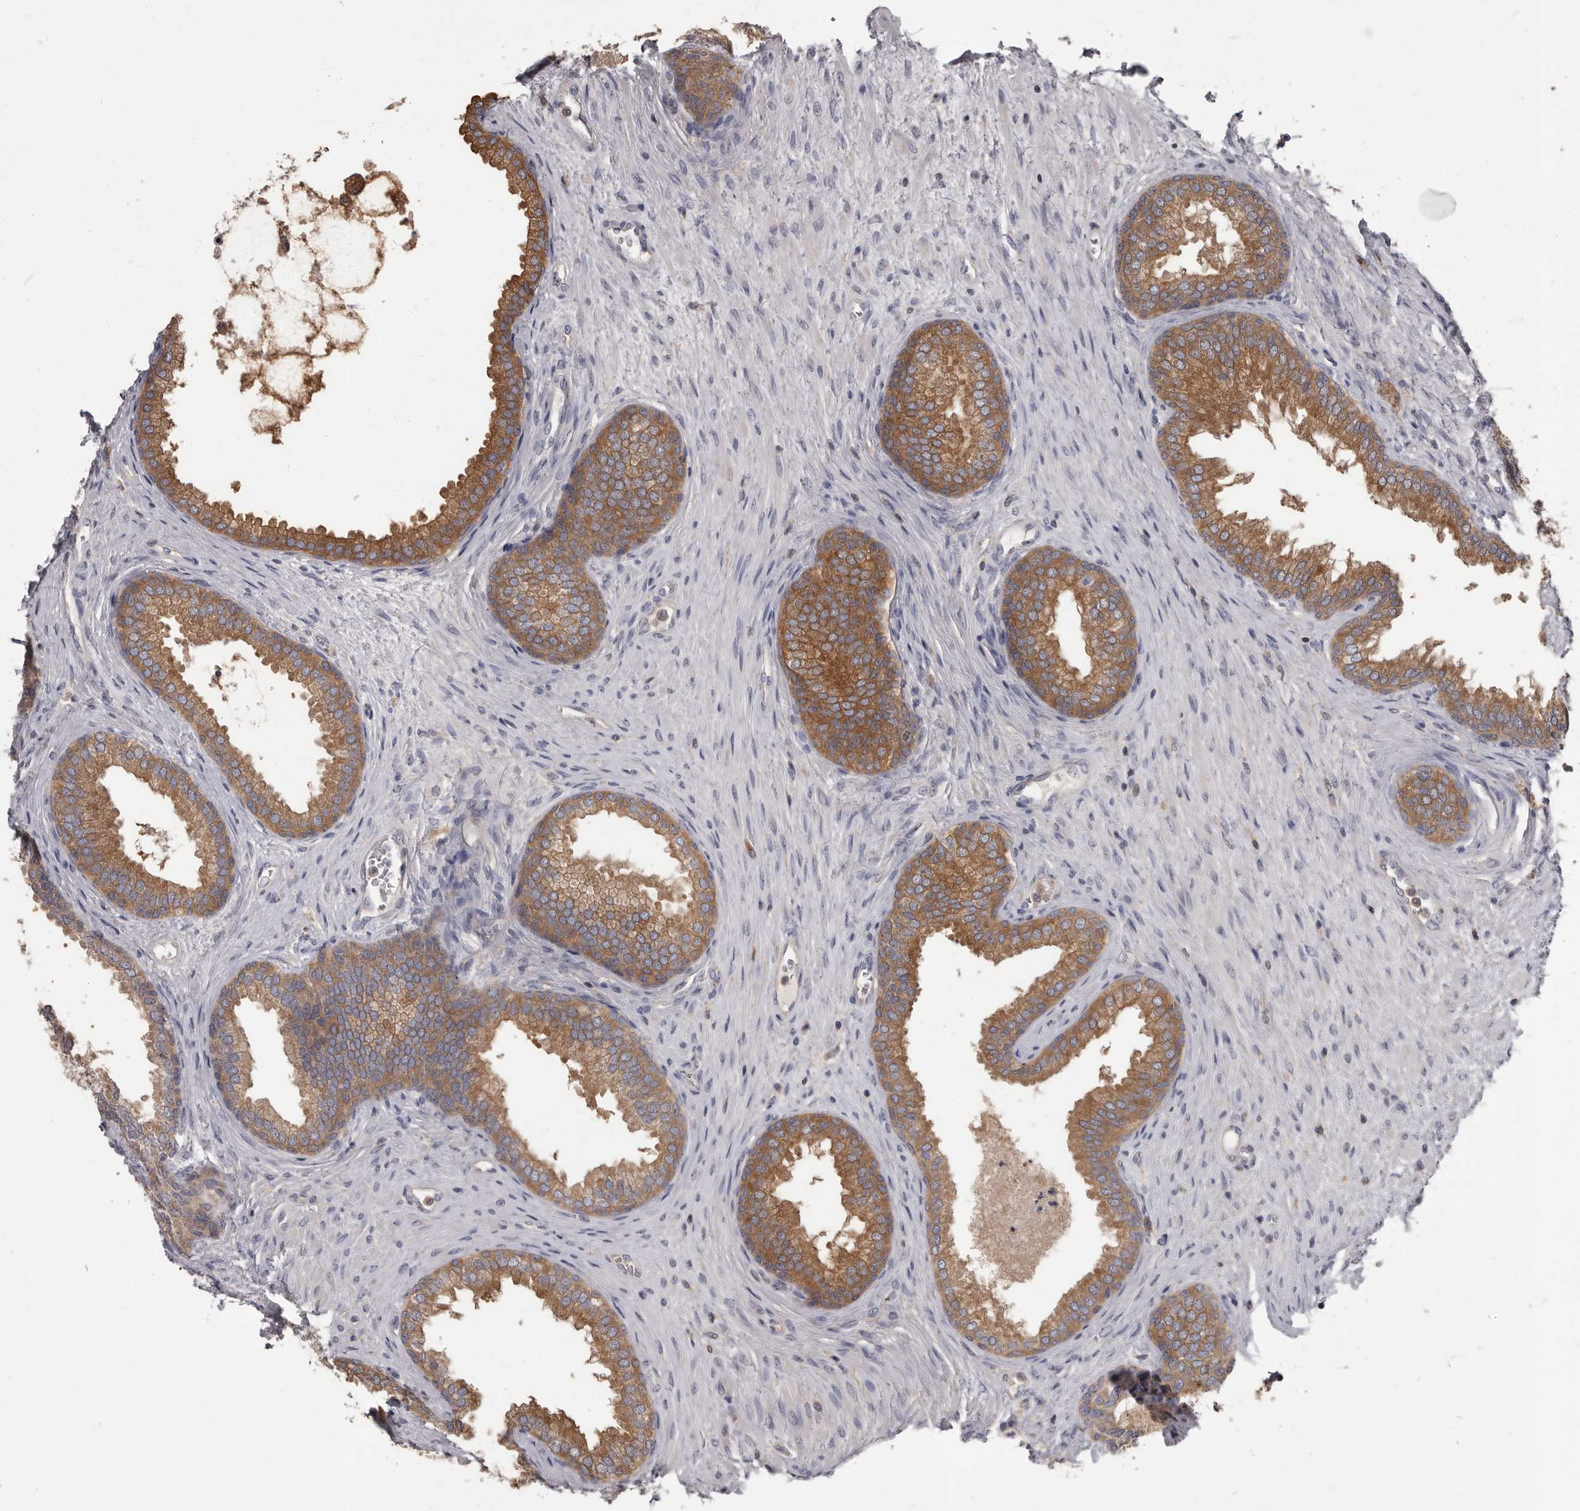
{"staining": {"intensity": "moderate", "quantity": ">75%", "location": "cytoplasmic/membranous"}, "tissue": "prostate", "cell_type": "Glandular cells", "image_type": "normal", "snomed": [{"axis": "morphology", "description": "Normal tissue, NOS"}, {"axis": "topography", "description": "Prostate"}], "caption": "High-power microscopy captured an immunohistochemistry (IHC) image of unremarkable prostate, revealing moderate cytoplasmic/membranous staining in about >75% of glandular cells.", "gene": "APEH", "patient": {"sex": "male", "age": 76}}